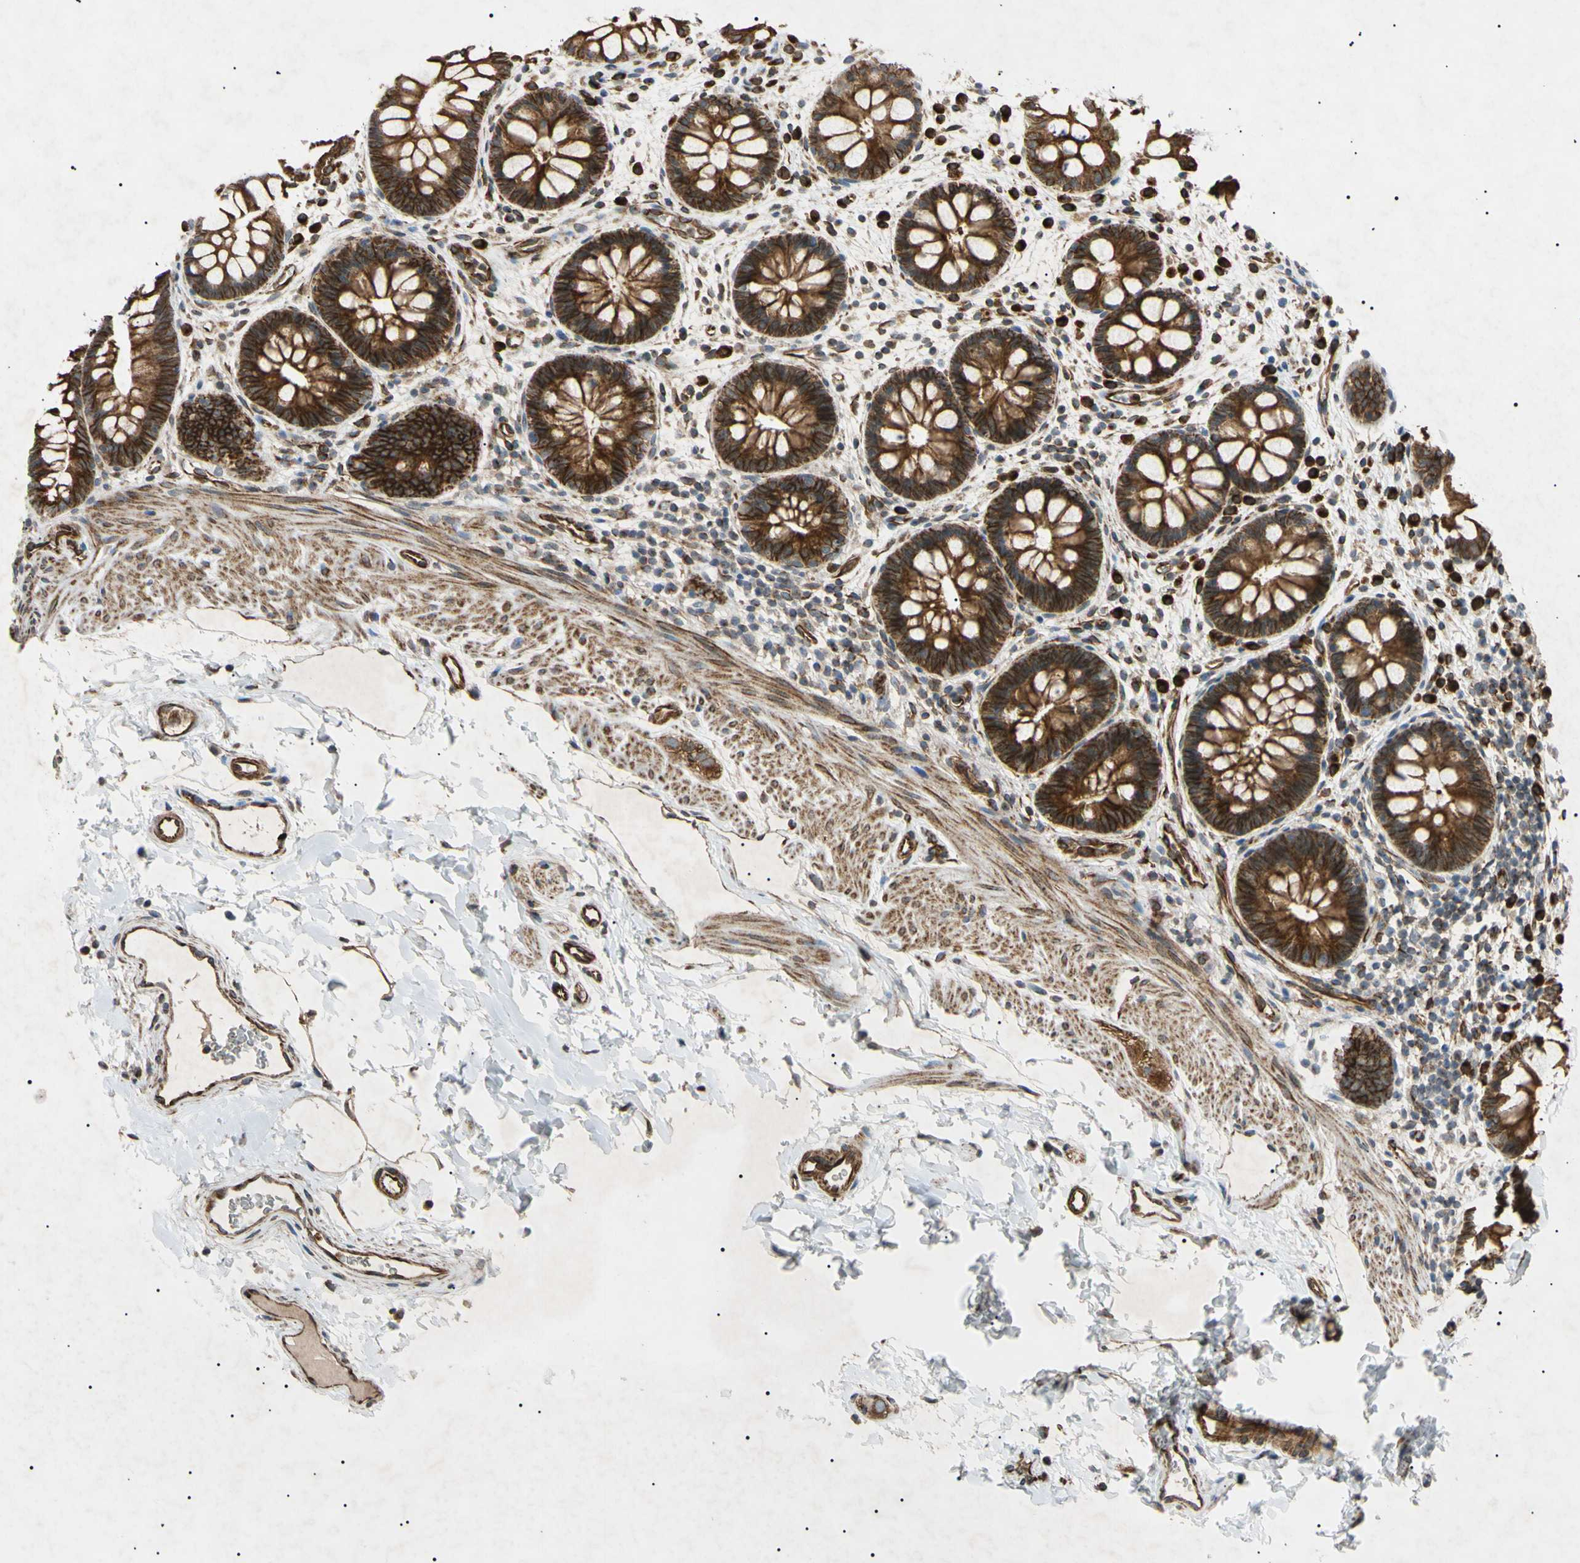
{"staining": {"intensity": "moderate", "quantity": ">75%", "location": "cytoplasmic/membranous,nuclear"}, "tissue": "rectum", "cell_type": "Glandular cells", "image_type": "normal", "snomed": [{"axis": "morphology", "description": "Normal tissue, NOS"}, {"axis": "topography", "description": "Rectum"}], "caption": "Immunohistochemical staining of unremarkable rectum shows >75% levels of moderate cytoplasmic/membranous,nuclear protein expression in approximately >75% of glandular cells. The protein of interest is stained brown, and the nuclei are stained in blue (DAB (3,3'-diaminobenzidine) IHC with brightfield microscopy, high magnification).", "gene": "TUBB4A", "patient": {"sex": "female", "age": 24}}